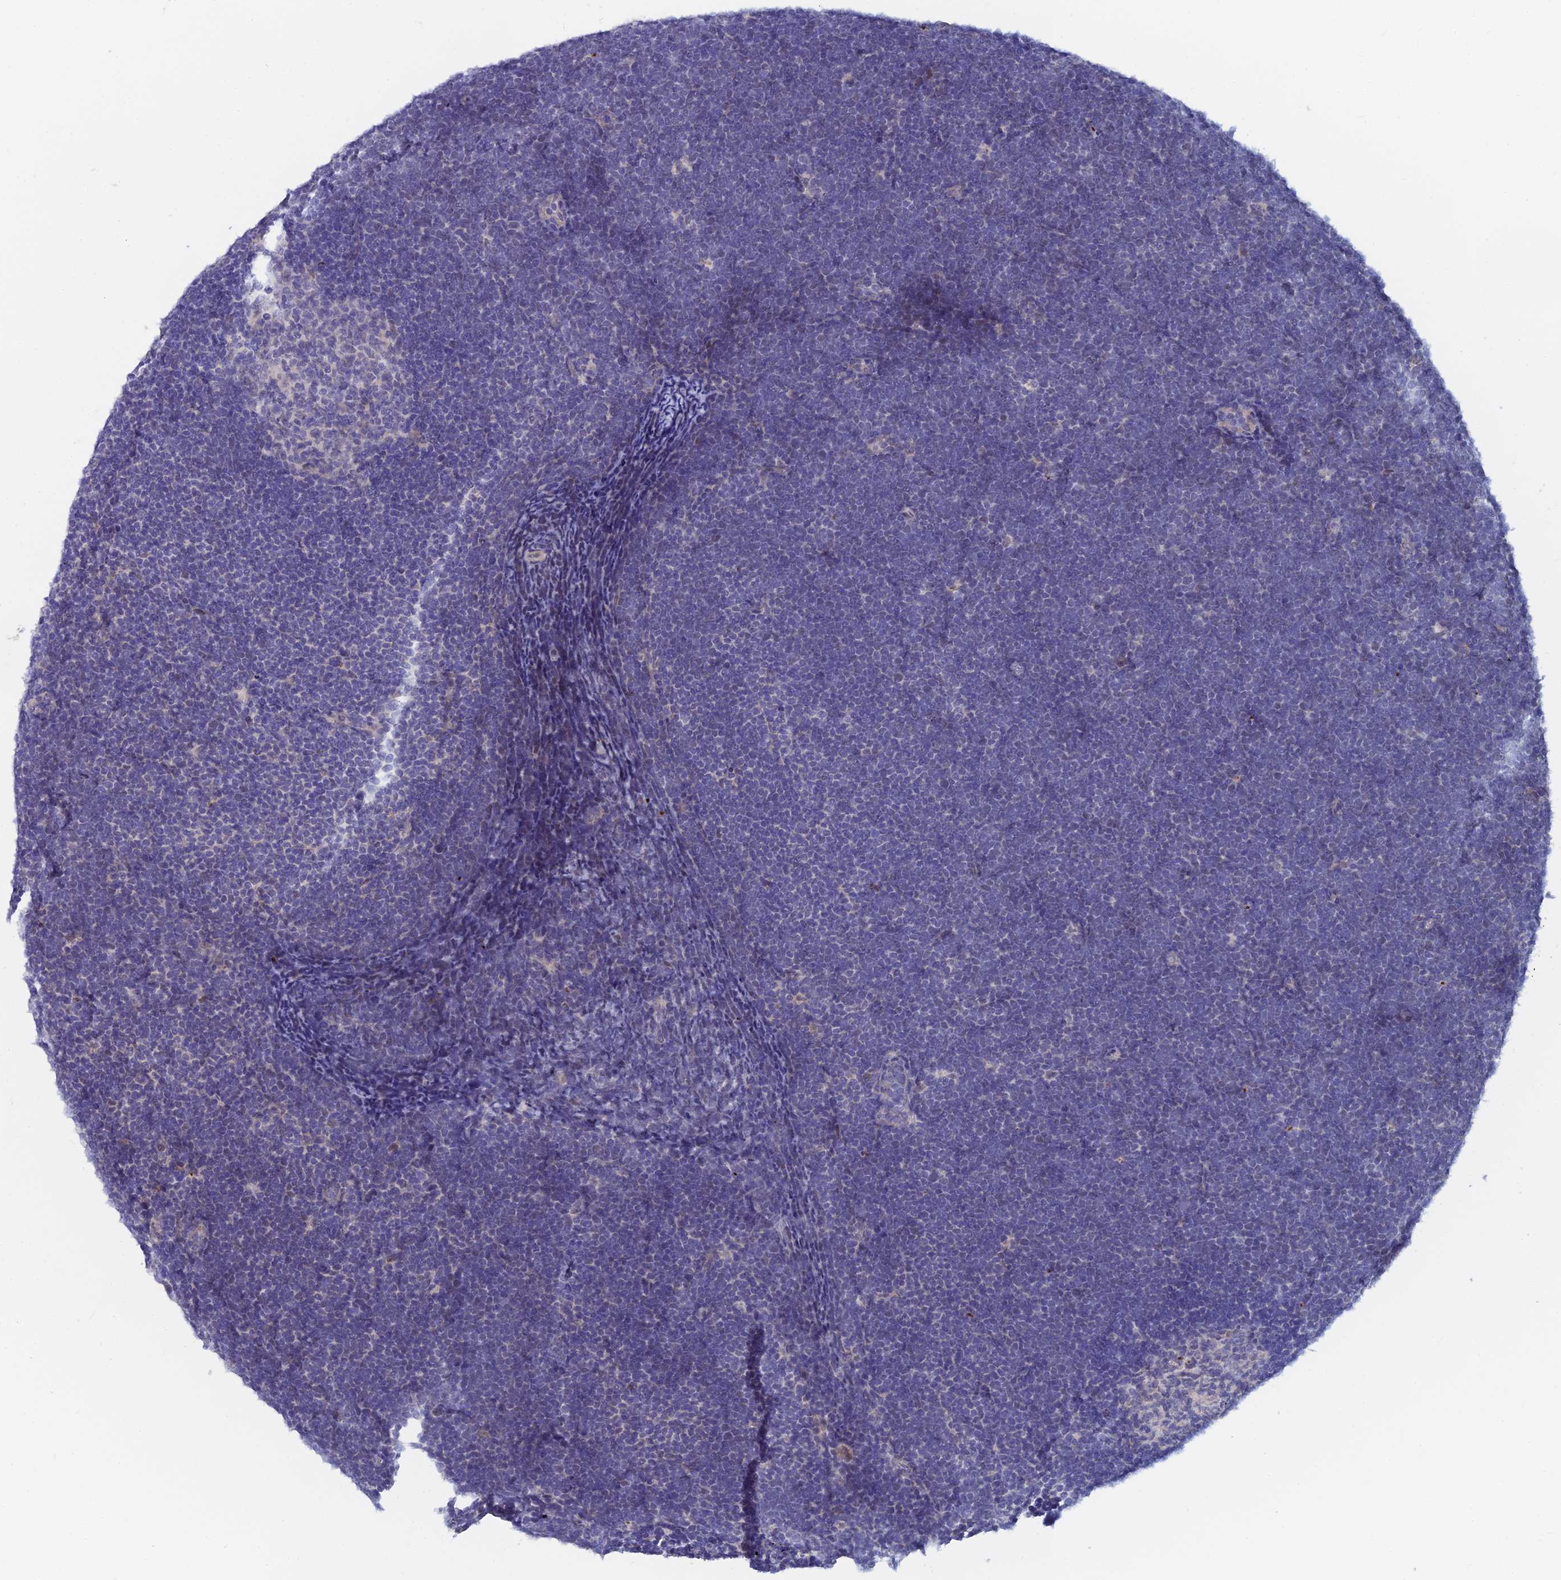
{"staining": {"intensity": "negative", "quantity": "none", "location": "none"}, "tissue": "lymphoma", "cell_type": "Tumor cells", "image_type": "cancer", "snomed": [{"axis": "morphology", "description": "Malignant lymphoma, non-Hodgkin's type, High grade"}, {"axis": "topography", "description": "Lymph node"}], "caption": "A photomicrograph of human high-grade malignant lymphoma, non-Hodgkin's type is negative for staining in tumor cells.", "gene": "GIPC1", "patient": {"sex": "male", "age": 13}}